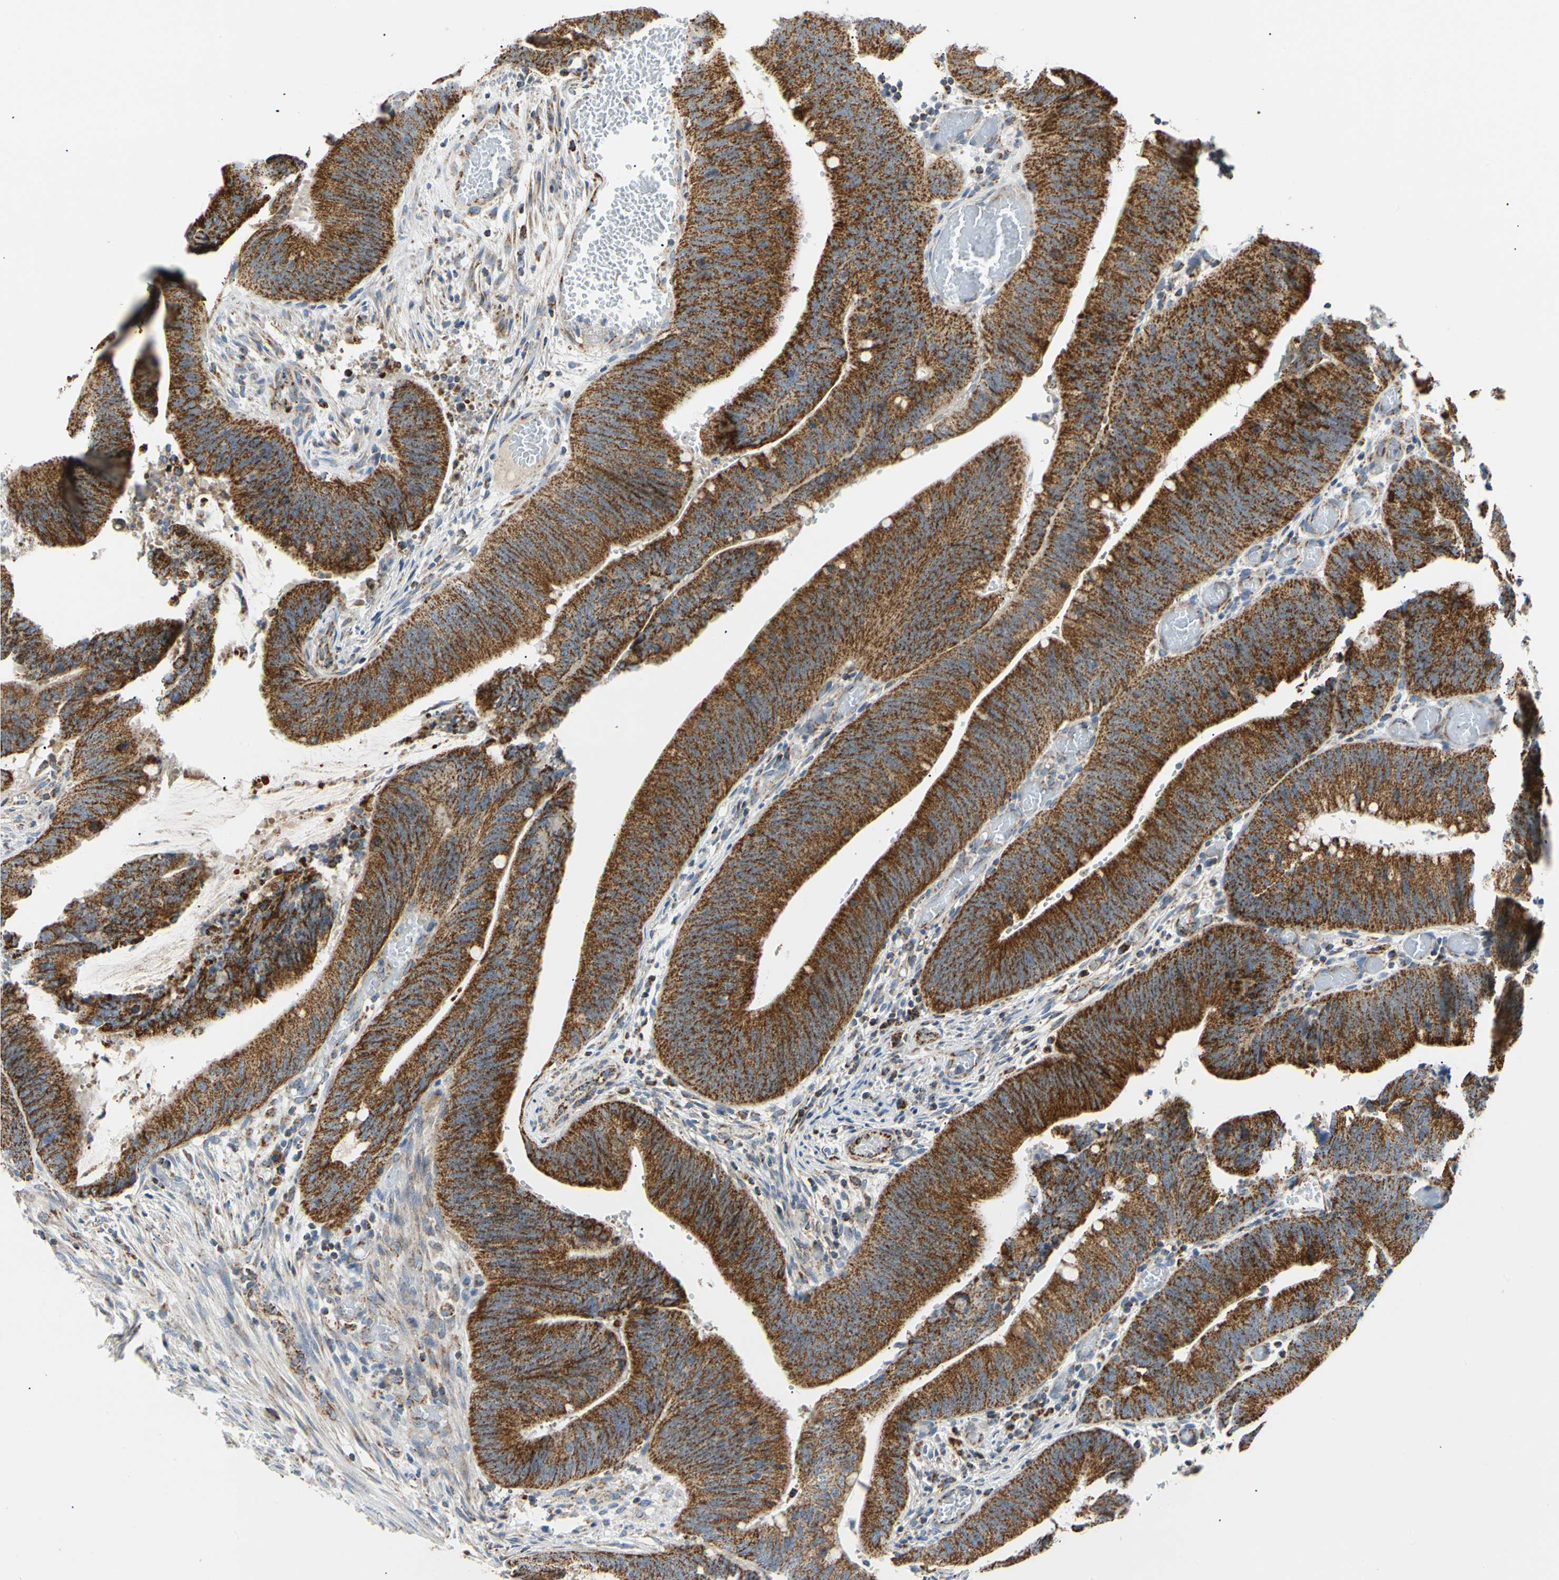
{"staining": {"intensity": "strong", "quantity": ">75%", "location": "cytoplasmic/membranous"}, "tissue": "colorectal cancer", "cell_type": "Tumor cells", "image_type": "cancer", "snomed": [{"axis": "morphology", "description": "Adenocarcinoma, NOS"}, {"axis": "topography", "description": "Rectum"}], "caption": "Strong cytoplasmic/membranous expression for a protein is seen in approximately >75% of tumor cells of colorectal adenocarcinoma using IHC.", "gene": "ACAT1", "patient": {"sex": "female", "age": 66}}